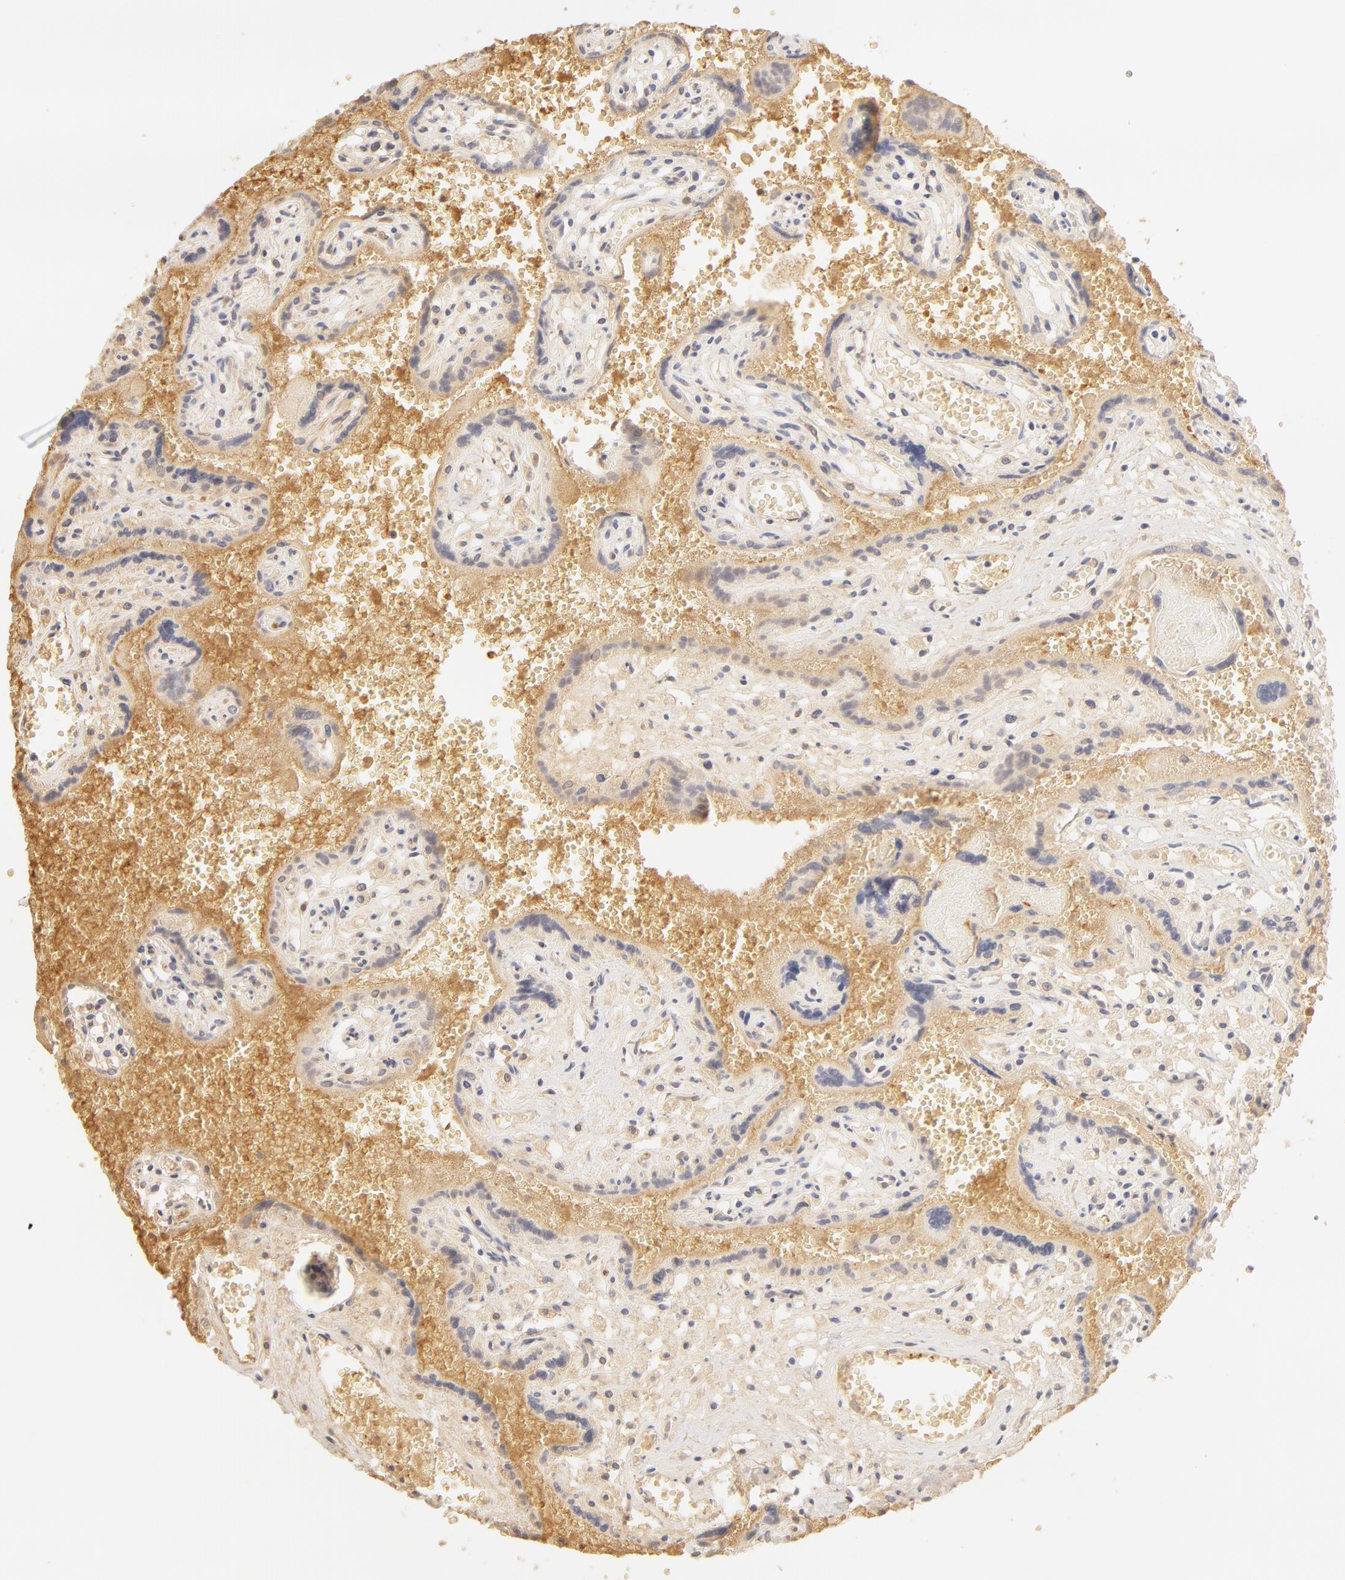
{"staining": {"intensity": "moderate", "quantity": "25%-75%", "location": "nuclear"}, "tissue": "placenta", "cell_type": "Decidual cells", "image_type": "normal", "snomed": [{"axis": "morphology", "description": "Normal tissue, NOS"}, {"axis": "topography", "description": "Placenta"}], "caption": "Immunohistochemistry image of unremarkable placenta: human placenta stained using immunohistochemistry shows medium levels of moderate protein expression localized specifically in the nuclear of decidual cells, appearing as a nuclear brown color.", "gene": "CA2", "patient": {"sex": "female", "age": 40}}